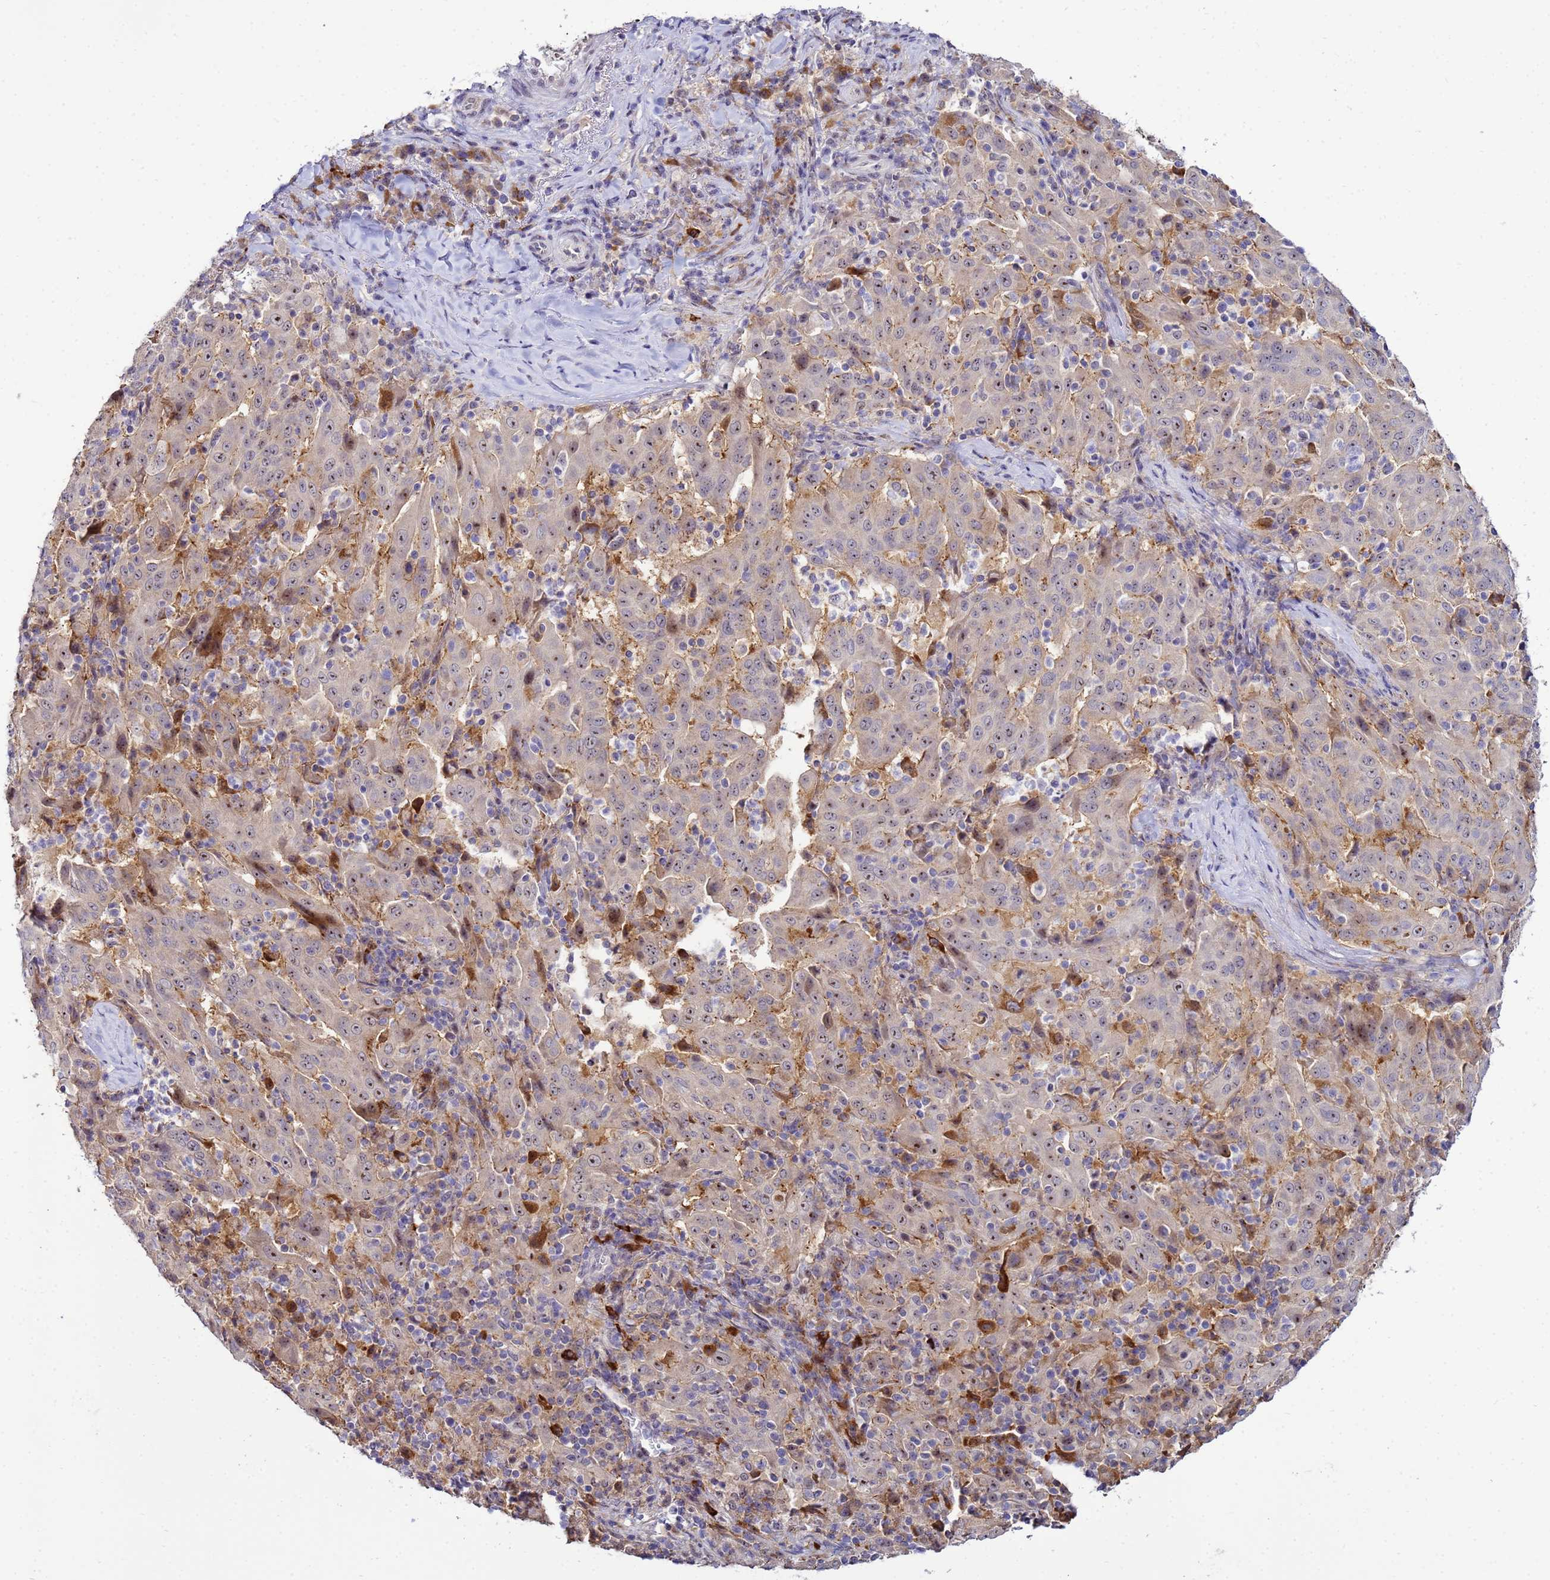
{"staining": {"intensity": "weak", "quantity": "<25%", "location": "cytoplasmic/membranous,nuclear"}, "tissue": "pancreatic cancer", "cell_type": "Tumor cells", "image_type": "cancer", "snomed": [{"axis": "morphology", "description": "Adenocarcinoma, NOS"}, {"axis": "topography", "description": "Pancreas"}], "caption": "Immunohistochemistry (IHC) photomicrograph of neoplastic tissue: adenocarcinoma (pancreatic) stained with DAB displays no significant protein positivity in tumor cells. Nuclei are stained in blue.", "gene": "NOL8", "patient": {"sex": "male", "age": 63}}